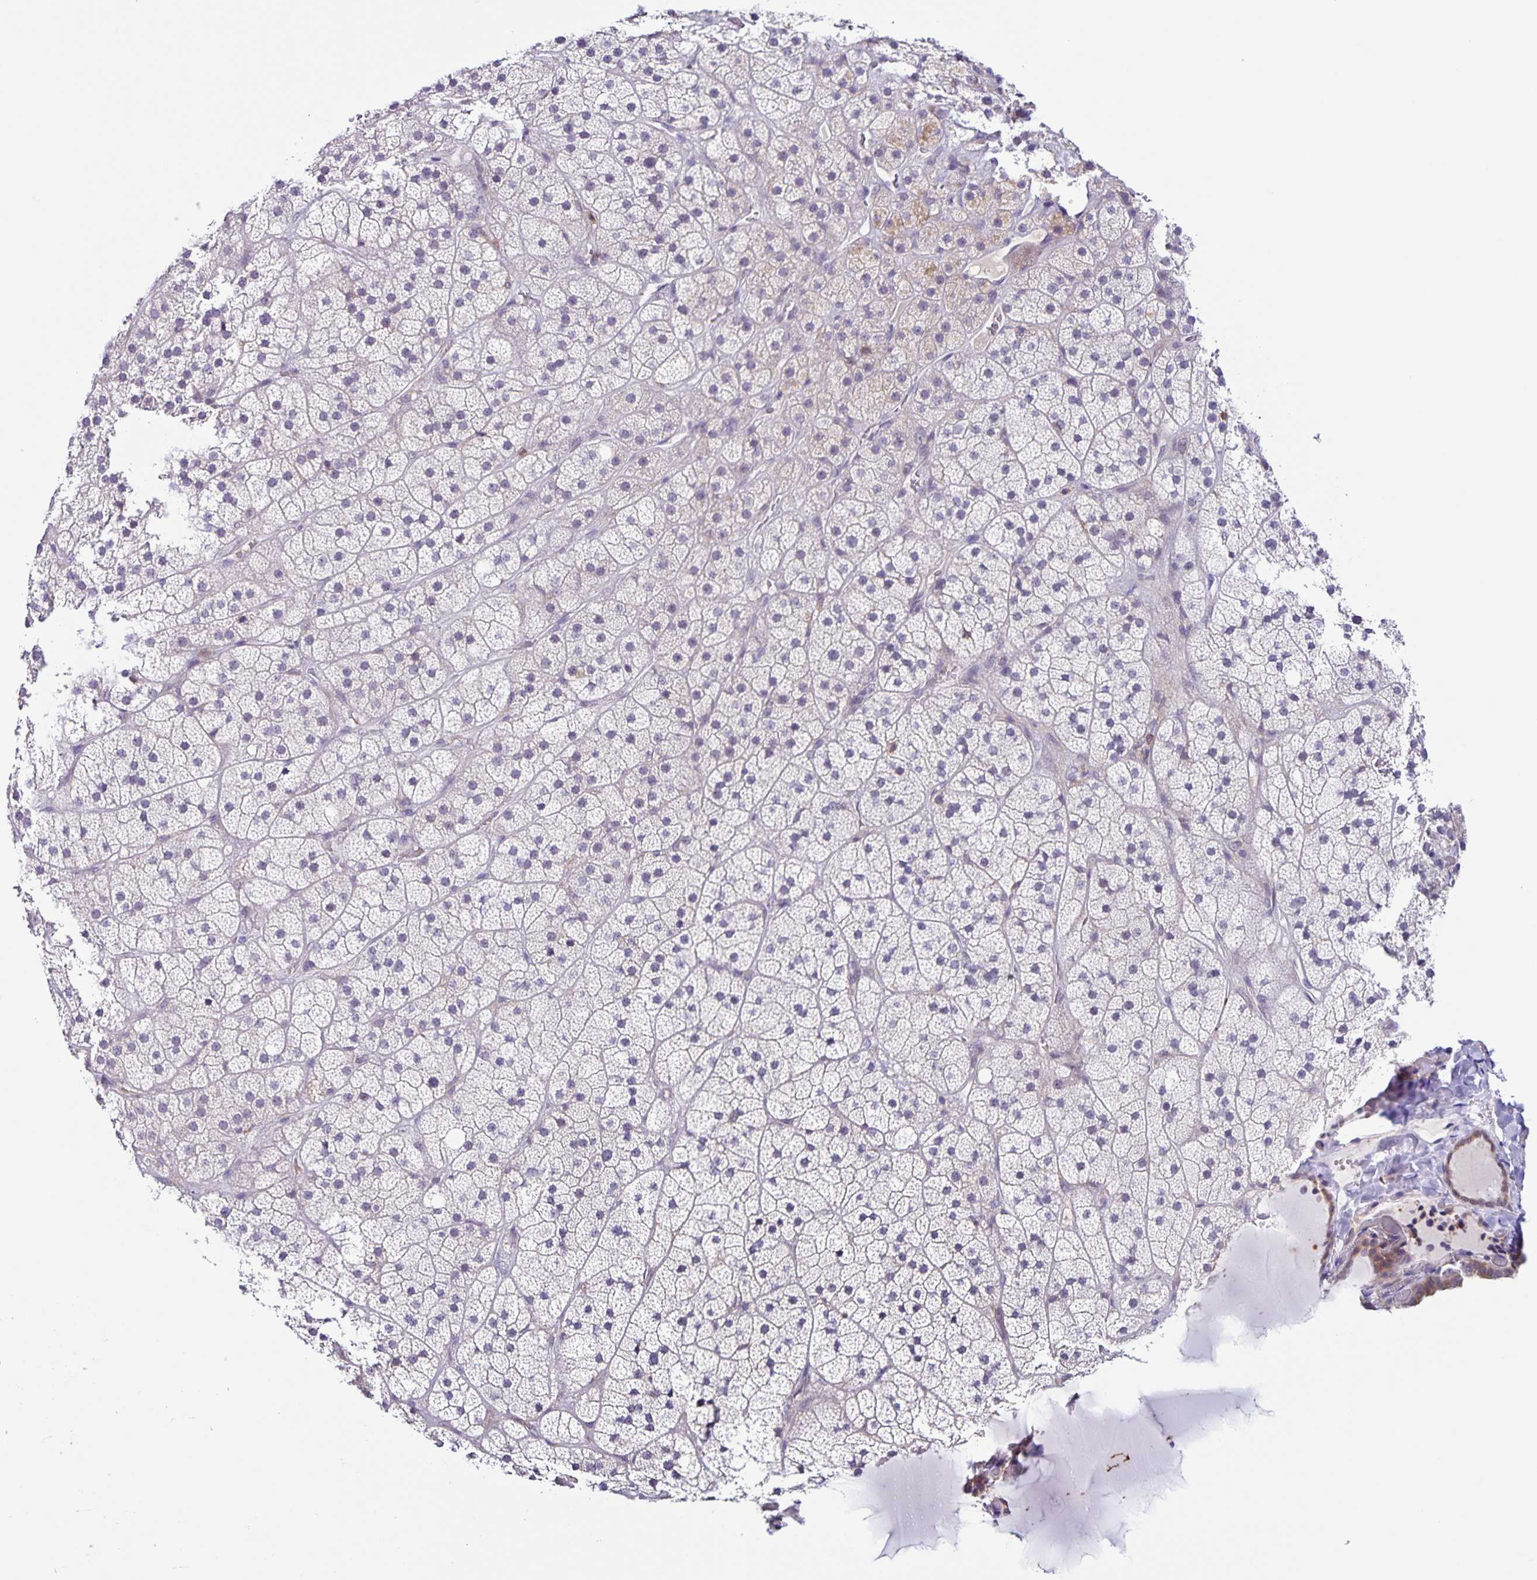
{"staining": {"intensity": "weak", "quantity": "<25%", "location": "cytoplasmic/membranous"}, "tissue": "adrenal gland", "cell_type": "Glandular cells", "image_type": "normal", "snomed": [{"axis": "morphology", "description": "Normal tissue, NOS"}, {"axis": "topography", "description": "Adrenal gland"}], "caption": "This is an immunohistochemistry (IHC) photomicrograph of benign human adrenal gland. There is no expression in glandular cells.", "gene": "STPG4", "patient": {"sex": "male", "age": 57}}